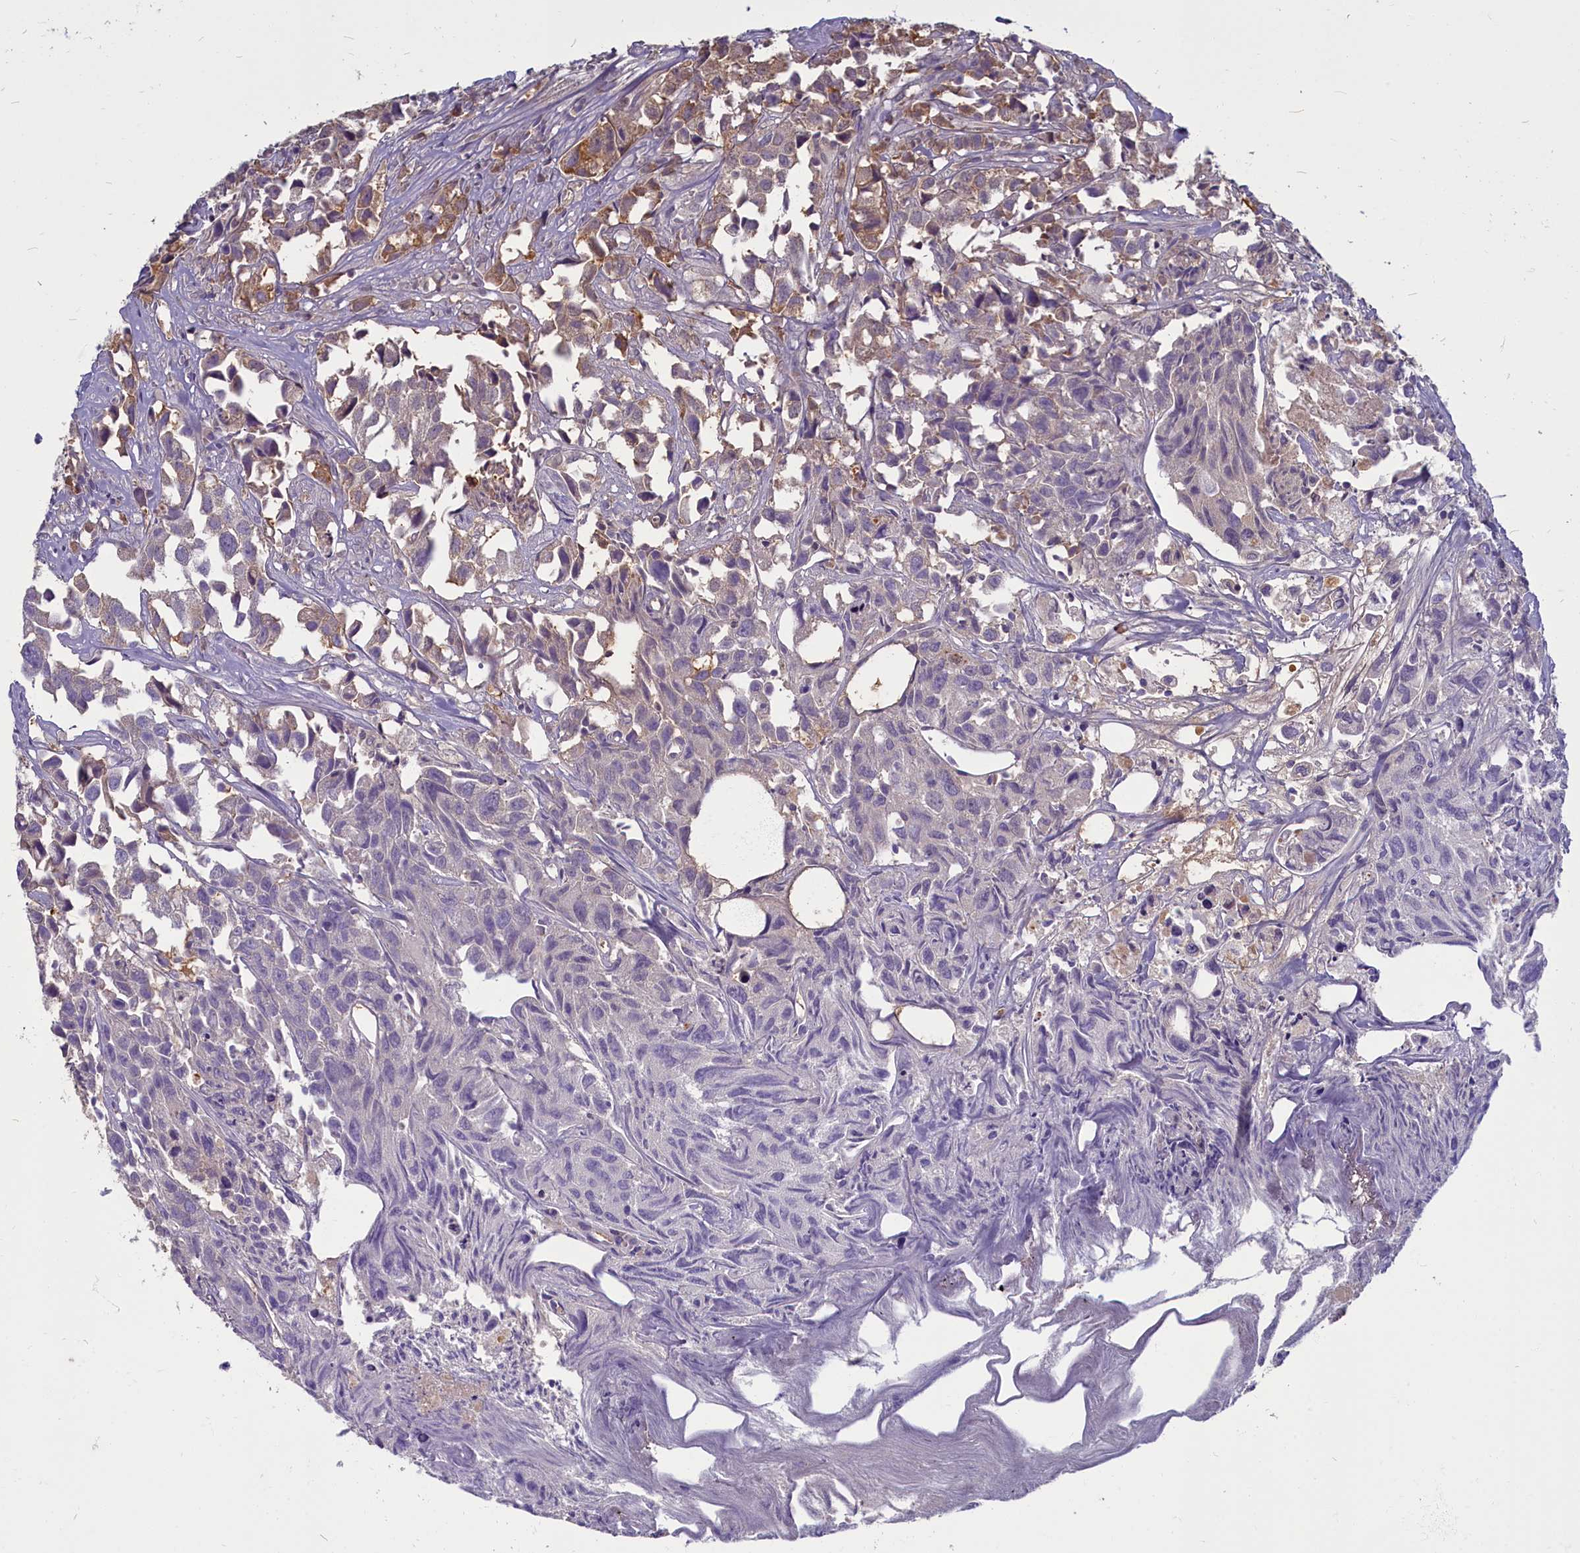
{"staining": {"intensity": "moderate", "quantity": "<25%", "location": "cytoplasmic/membranous"}, "tissue": "urothelial cancer", "cell_type": "Tumor cells", "image_type": "cancer", "snomed": [{"axis": "morphology", "description": "Urothelial carcinoma, High grade"}, {"axis": "topography", "description": "Urinary bladder"}], "caption": "IHC (DAB) staining of human urothelial cancer reveals moderate cytoplasmic/membranous protein expression in approximately <25% of tumor cells.", "gene": "SV2C", "patient": {"sex": "female", "age": 75}}